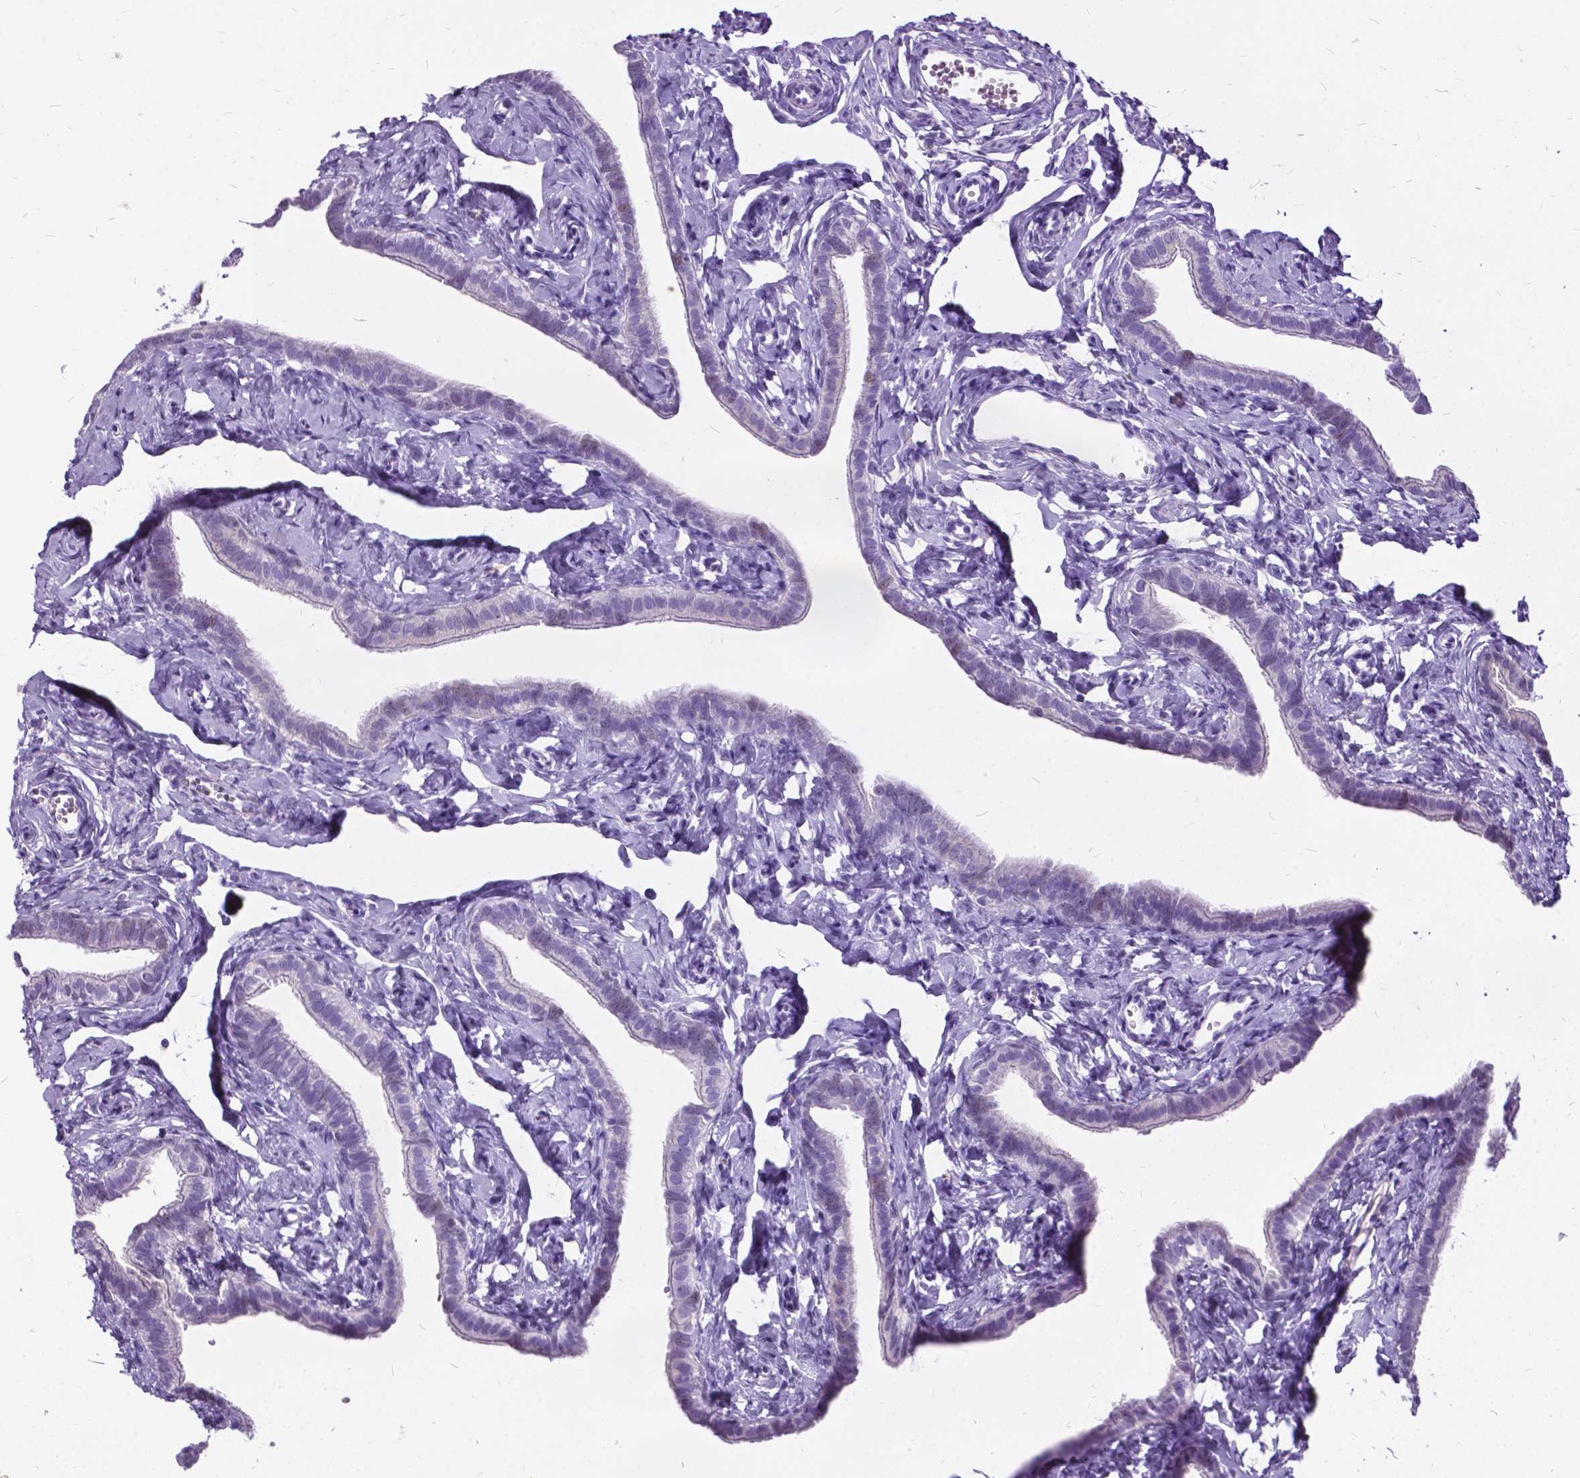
{"staining": {"intensity": "negative", "quantity": "none", "location": "none"}, "tissue": "fallopian tube", "cell_type": "Glandular cells", "image_type": "normal", "snomed": [{"axis": "morphology", "description": "Normal tissue, NOS"}, {"axis": "topography", "description": "Fallopian tube"}], "caption": "DAB (3,3'-diaminobenzidine) immunohistochemical staining of benign fallopian tube displays no significant staining in glandular cells. The staining is performed using DAB brown chromogen with nuclei counter-stained in using hematoxylin.", "gene": "BSND", "patient": {"sex": "female", "age": 41}}